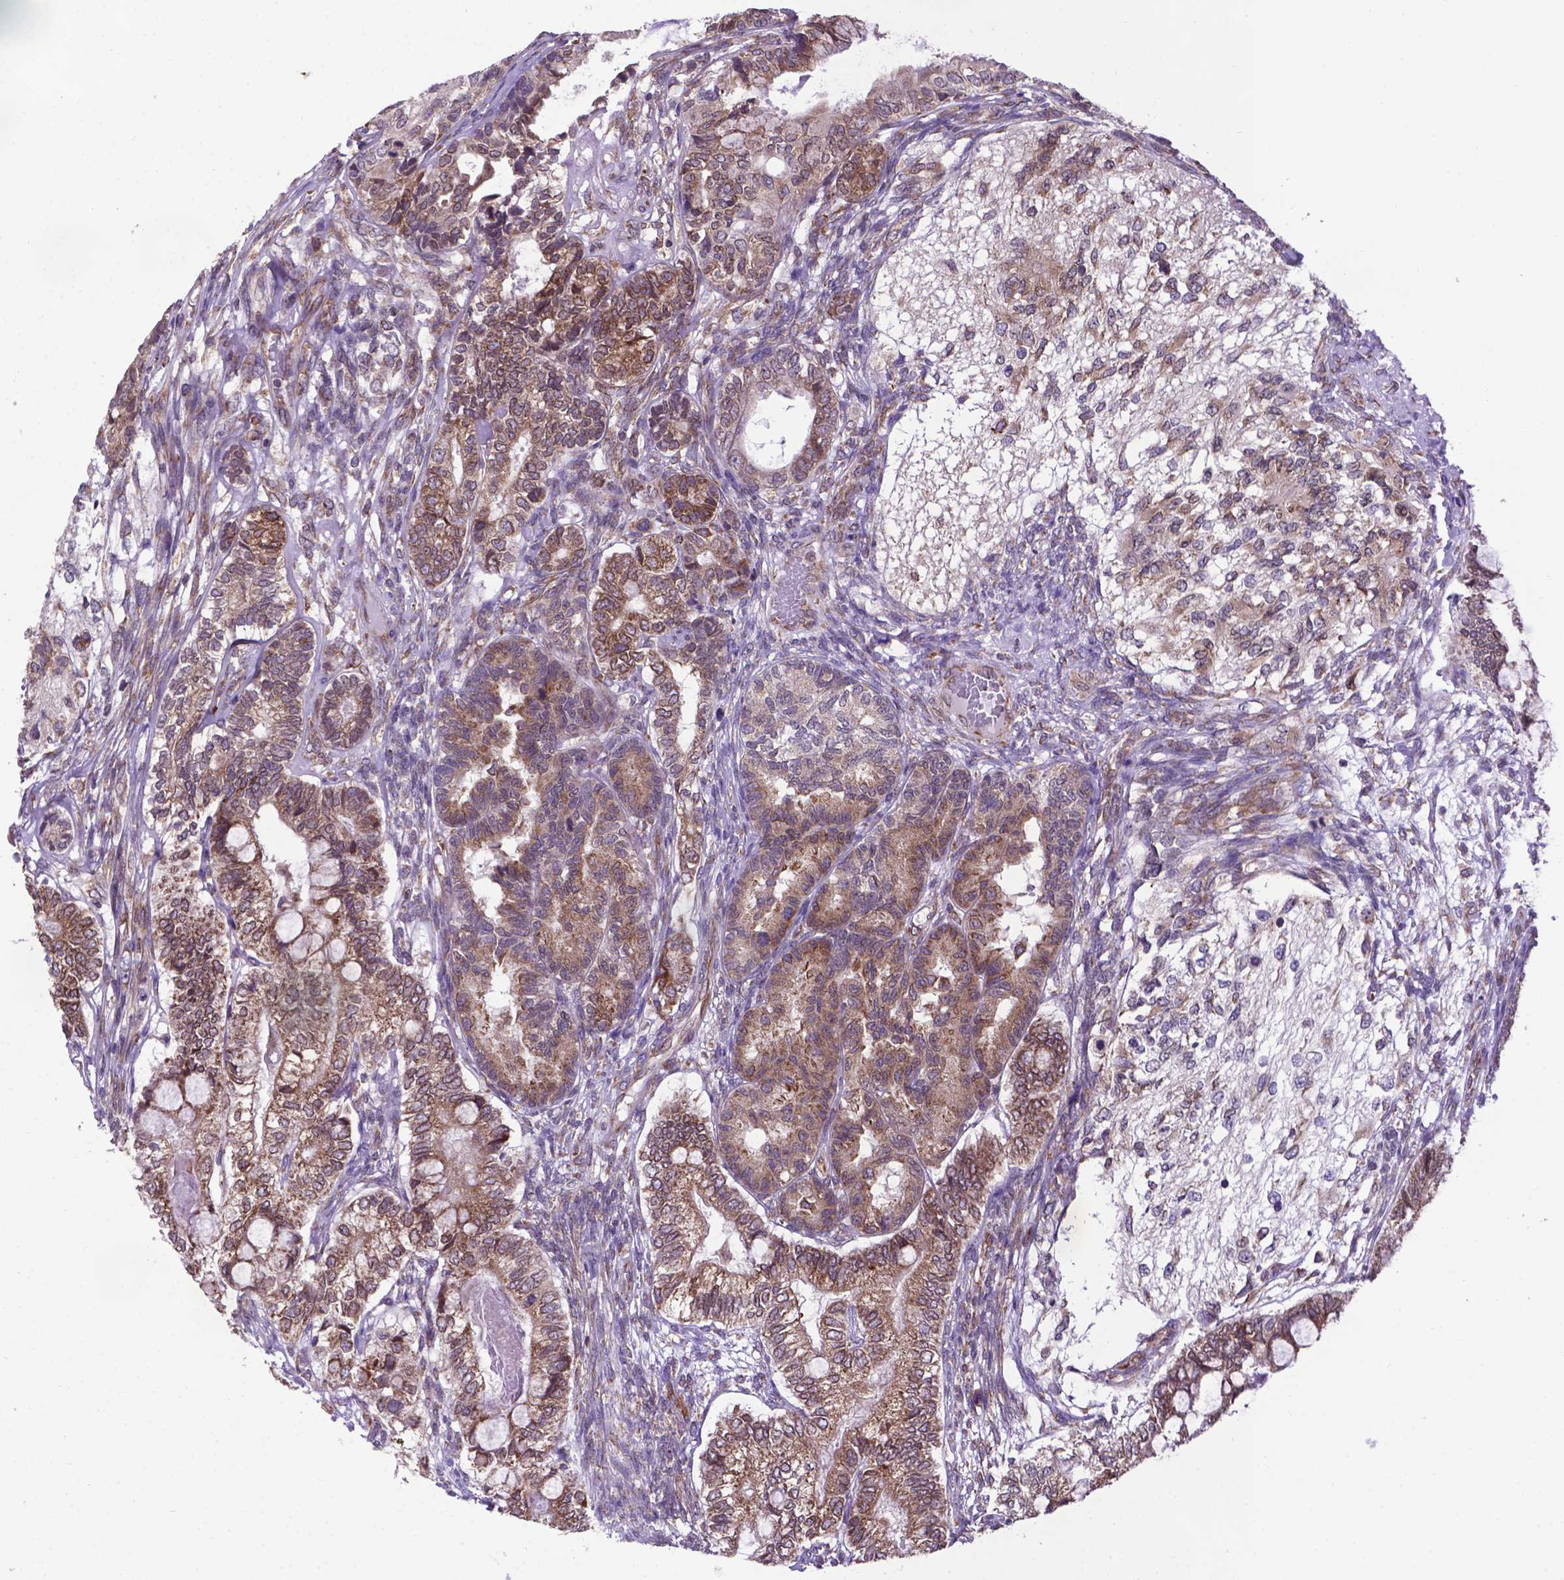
{"staining": {"intensity": "moderate", "quantity": "25%-75%", "location": "cytoplasmic/membranous"}, "tissue": "testis cancer", "cell_type": "Tumor cells", "image_type": "cancer", "snomed": [{"axis": "morphology", "description": "Seminoma, NOS"}, {"axis": "morphology", "description": "Carcinoma, Embryonal, NOS"}, {"axis": "topography", "description": "Testis"}], "caption": "Moderate cytoplasmic/membranous protein staining is identified in approximately 25%-75% of tumor cells in testis embryonal carcinoma.", "gene": "WDR83OS", "patient": {"sex": "male", "age": 41}}